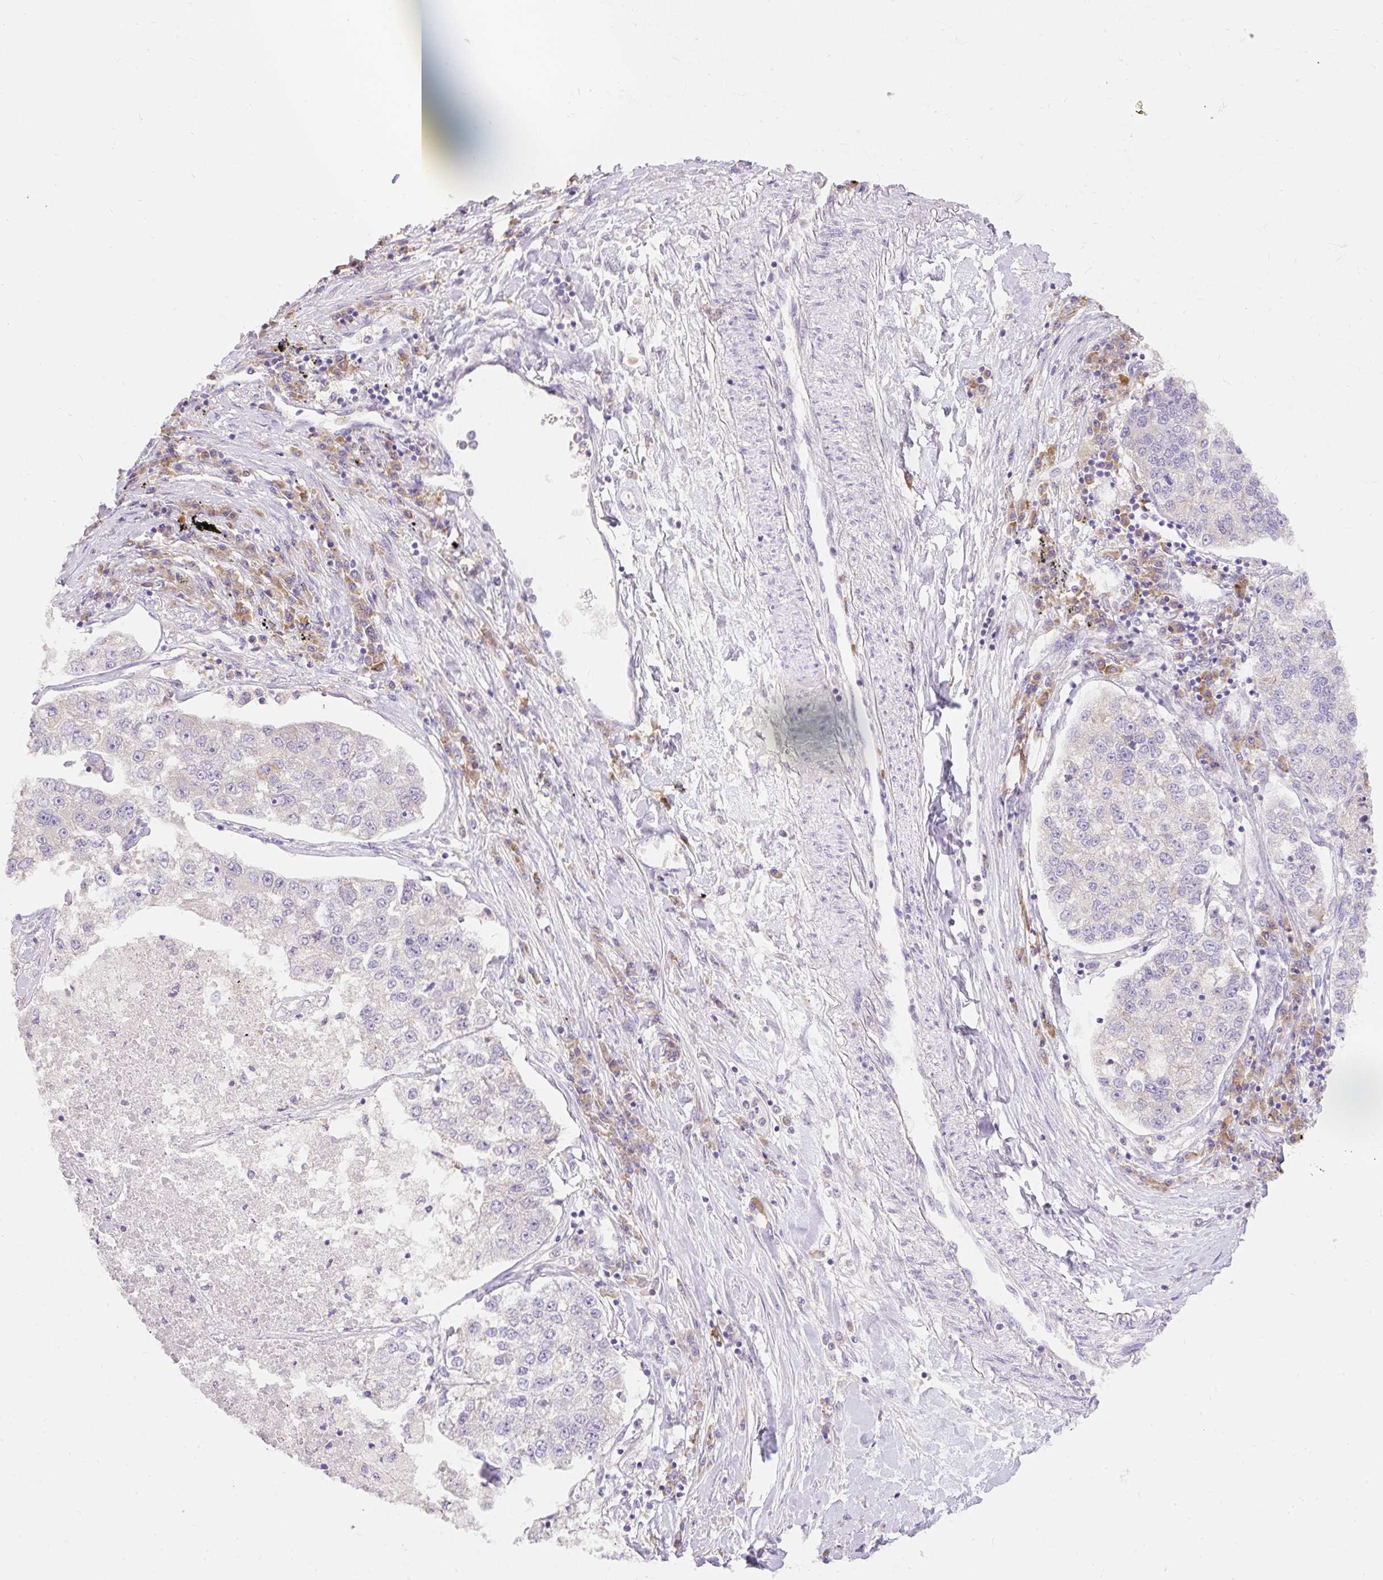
{"staining": {"intensity": "negative", "quantity": "none", "location": "none"}, "tissue": "lung cancer", "cell_type": "Tumor cells", "image_type": "cancer", "snomed": [{"axis": "morphology", "description": "Adenocarcinoma, NOS"}, {"axis": "topography", "description": "Lung"}], "caption": "Tumor cells are negative for protein expression in human lung cancer.", "gene": "SEC63", "patient": {"sex": "male", "age": 49}}